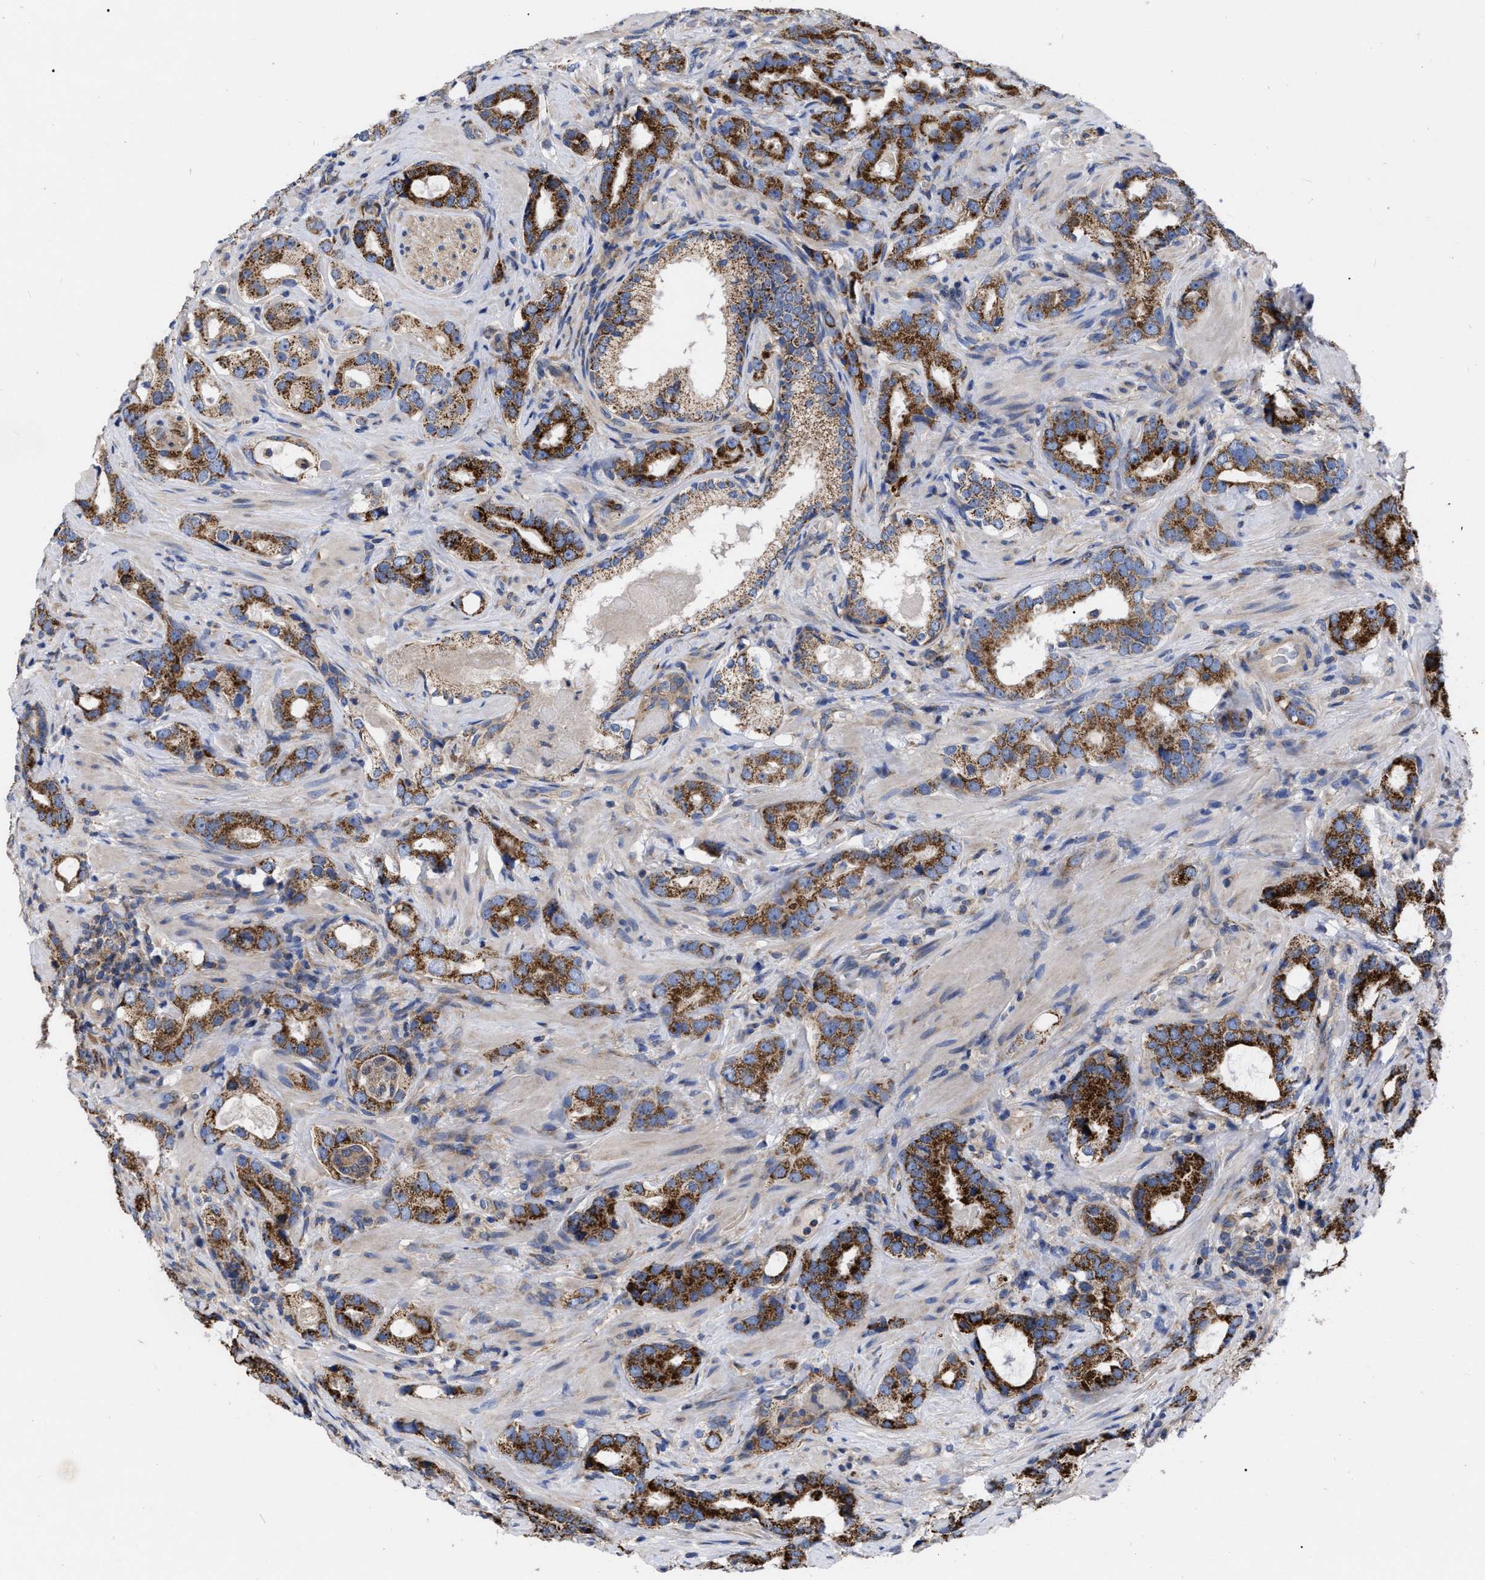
{"staining": {"intensity": "strong", "quantity": ">75%", "location": "cytoplasmic/membranous"}, "tissue": "prostate cancer", "cell_type": "Tumor cells", "image_type": "cancer", "snomed": [{"axis": "morphology", "description": "Adenocarcinoma, High grade"}, {"axis": "topography", "description": "Prostate"}], "caption": "Brown immunohistochemical staining in adenocarcinoma (high-grade) (prostate) shows strong cytoplasmic/membranous staining in approximately >75% of tumor cells. The staining is performed using DAB (3,3'-diaminobenzidine) brown chromogen to label protein expression. The nuclei are counter-stained blue using hematoxylin.", "gene": "CDKN2C", "patient": {"sex": "male", "age": 63}}